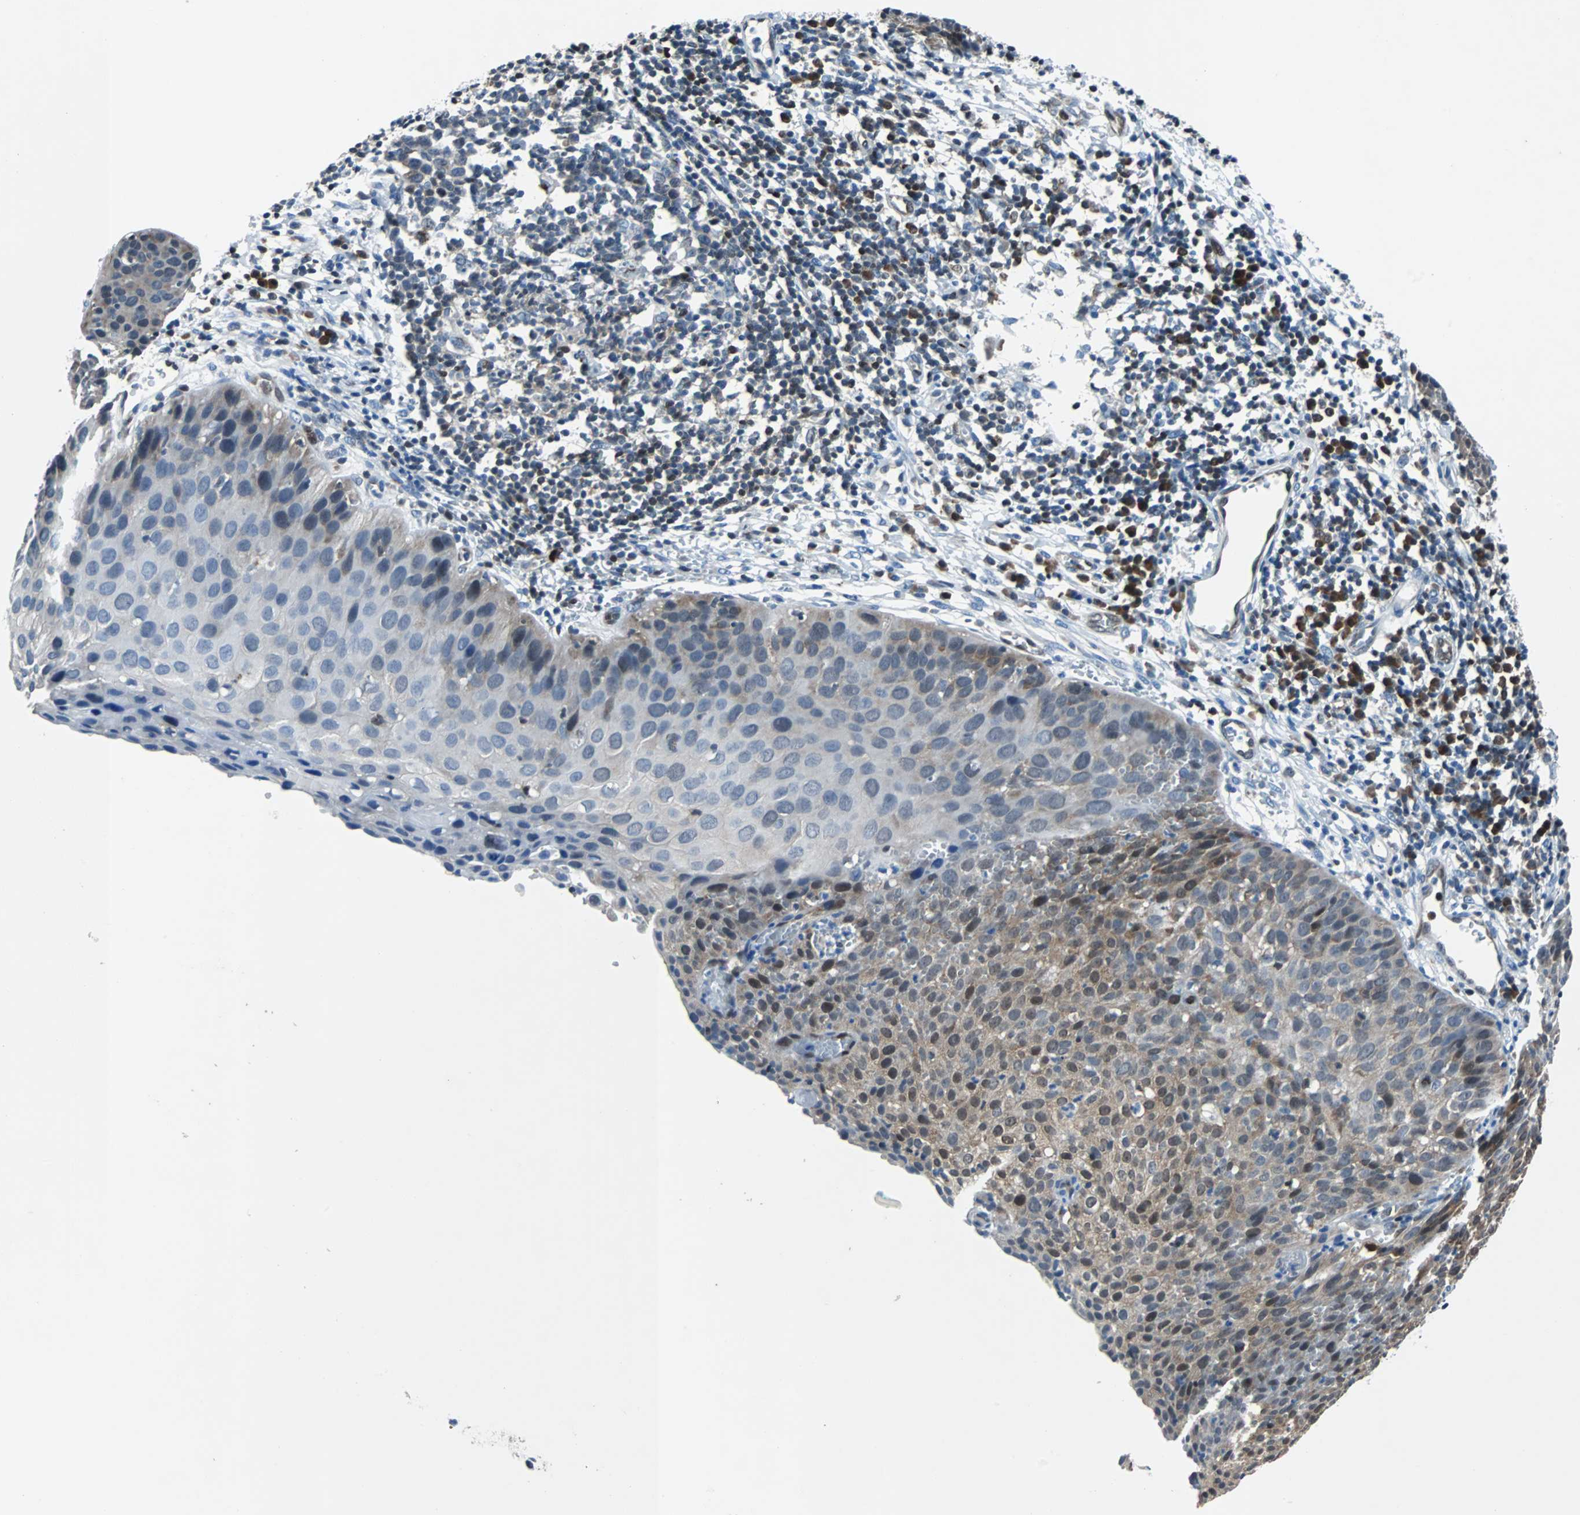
{"staining": {"intensity": "weak", "quantity": "25%-75%", "location": "cytoplasmic/membranous,nuclear"}, "tissue": "cervical cancer", "cell_type": "Tumor cells", "image_type": "cancer", "snomed": [{"axis": "morphology", "description": "Squamous cell carcinoma, NOS"}, {"axis": "topography", "description": "Cervix"}], "caption": "Squamous cell carcinoma (cervical) stained with a brown dye displays weak cytoplasmic/membranous and nuclear positive expression in about 25%-75% of tumor cells.", "gene": "MAP2K6", "patient": {"sex": "female", "age": 38}}